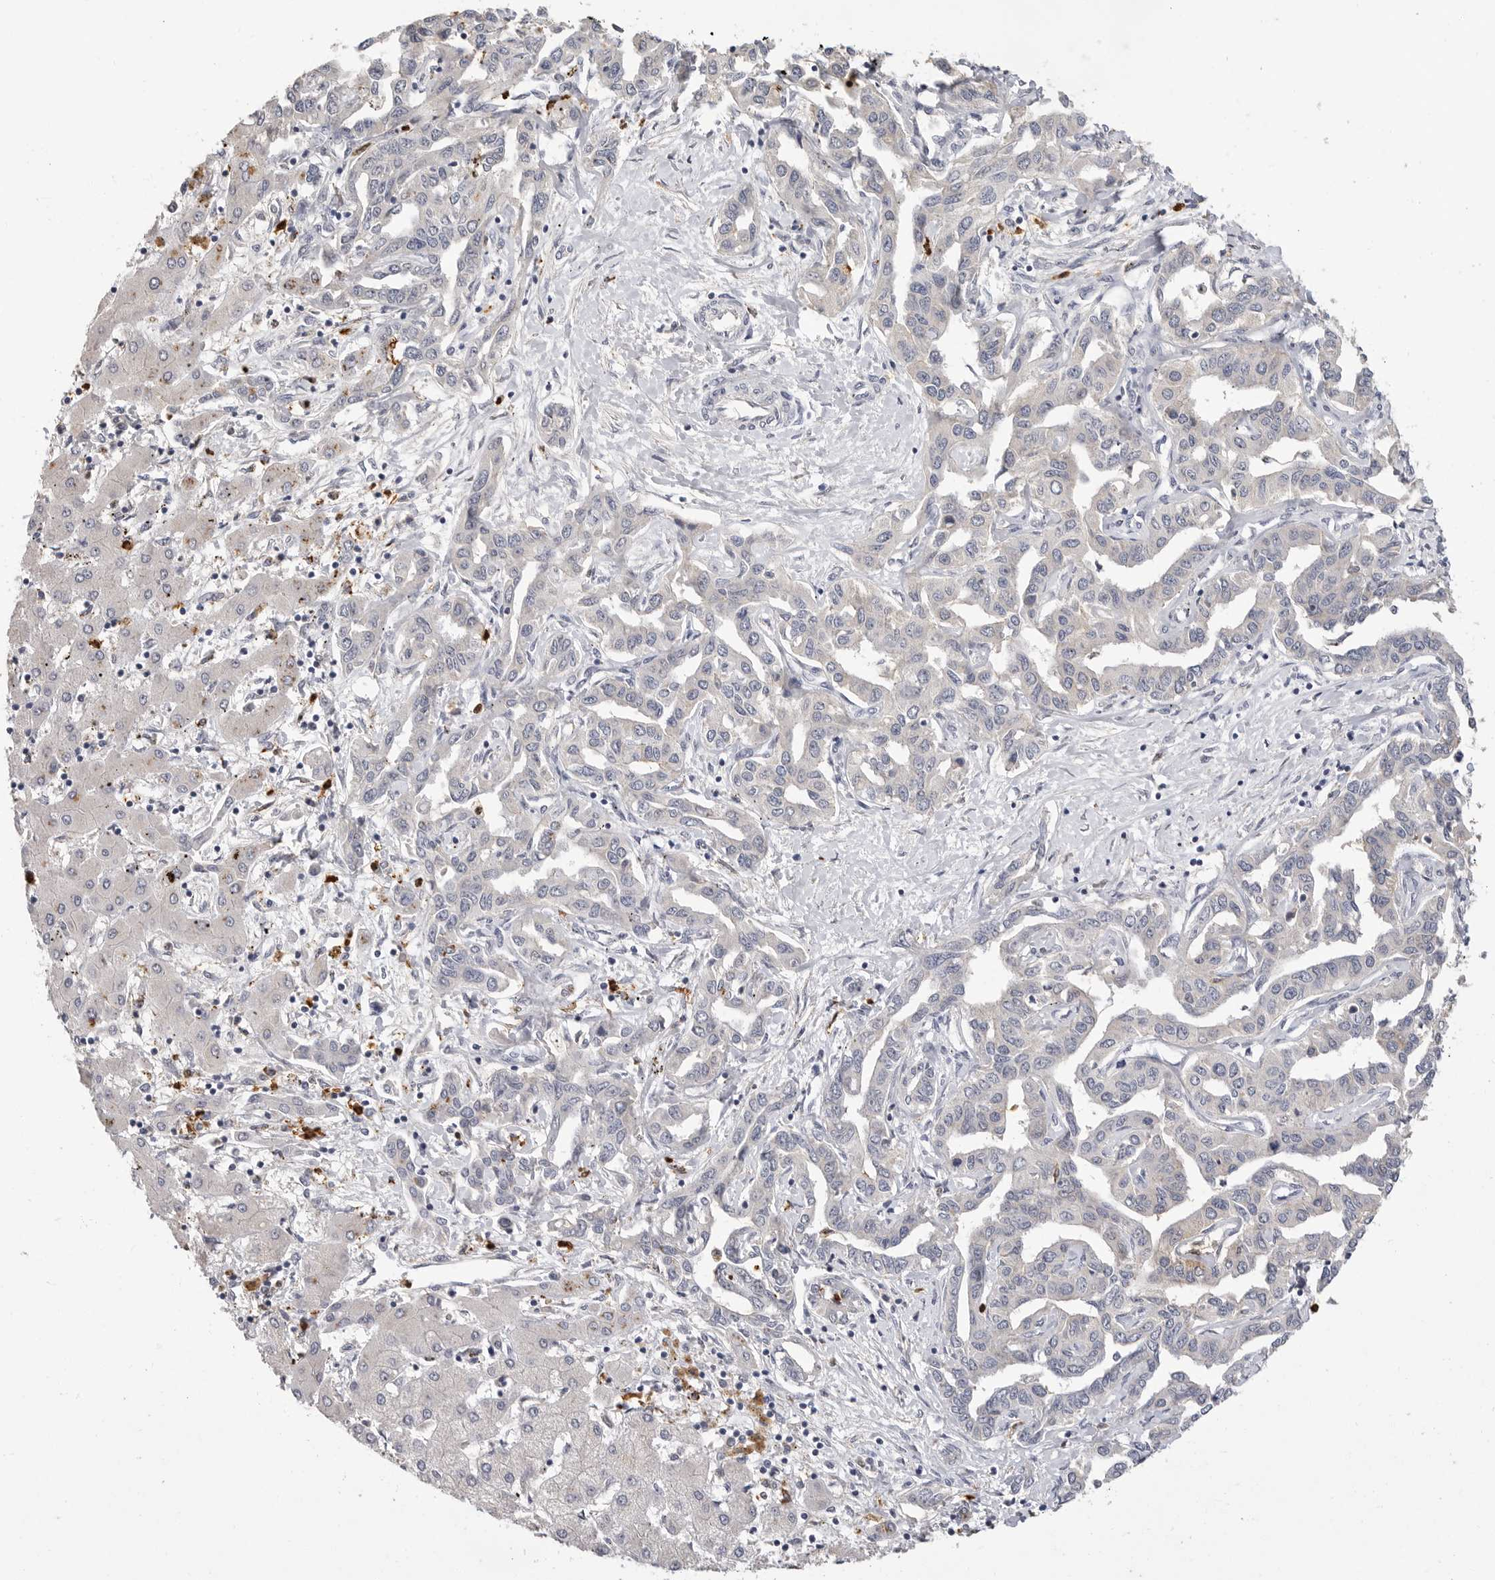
{"staining": {"intensity": "negative", "quantity": "none", "location": "none"}, "tissue": "liver cancer", "cell_type": "Tumor cells", "image_type": "cancer", "snomed": [{"axis": "morphology", "description": "Cholangiocarcinoma"}, {"axis": "topography", "description": "Liver"}], "caption": "Protein analysis of cholangiocarcinoma (liver) displays no significant positivity in tumor cells.", "gene": "LTBR", "patient": {"sex": "male", "age": 59}}